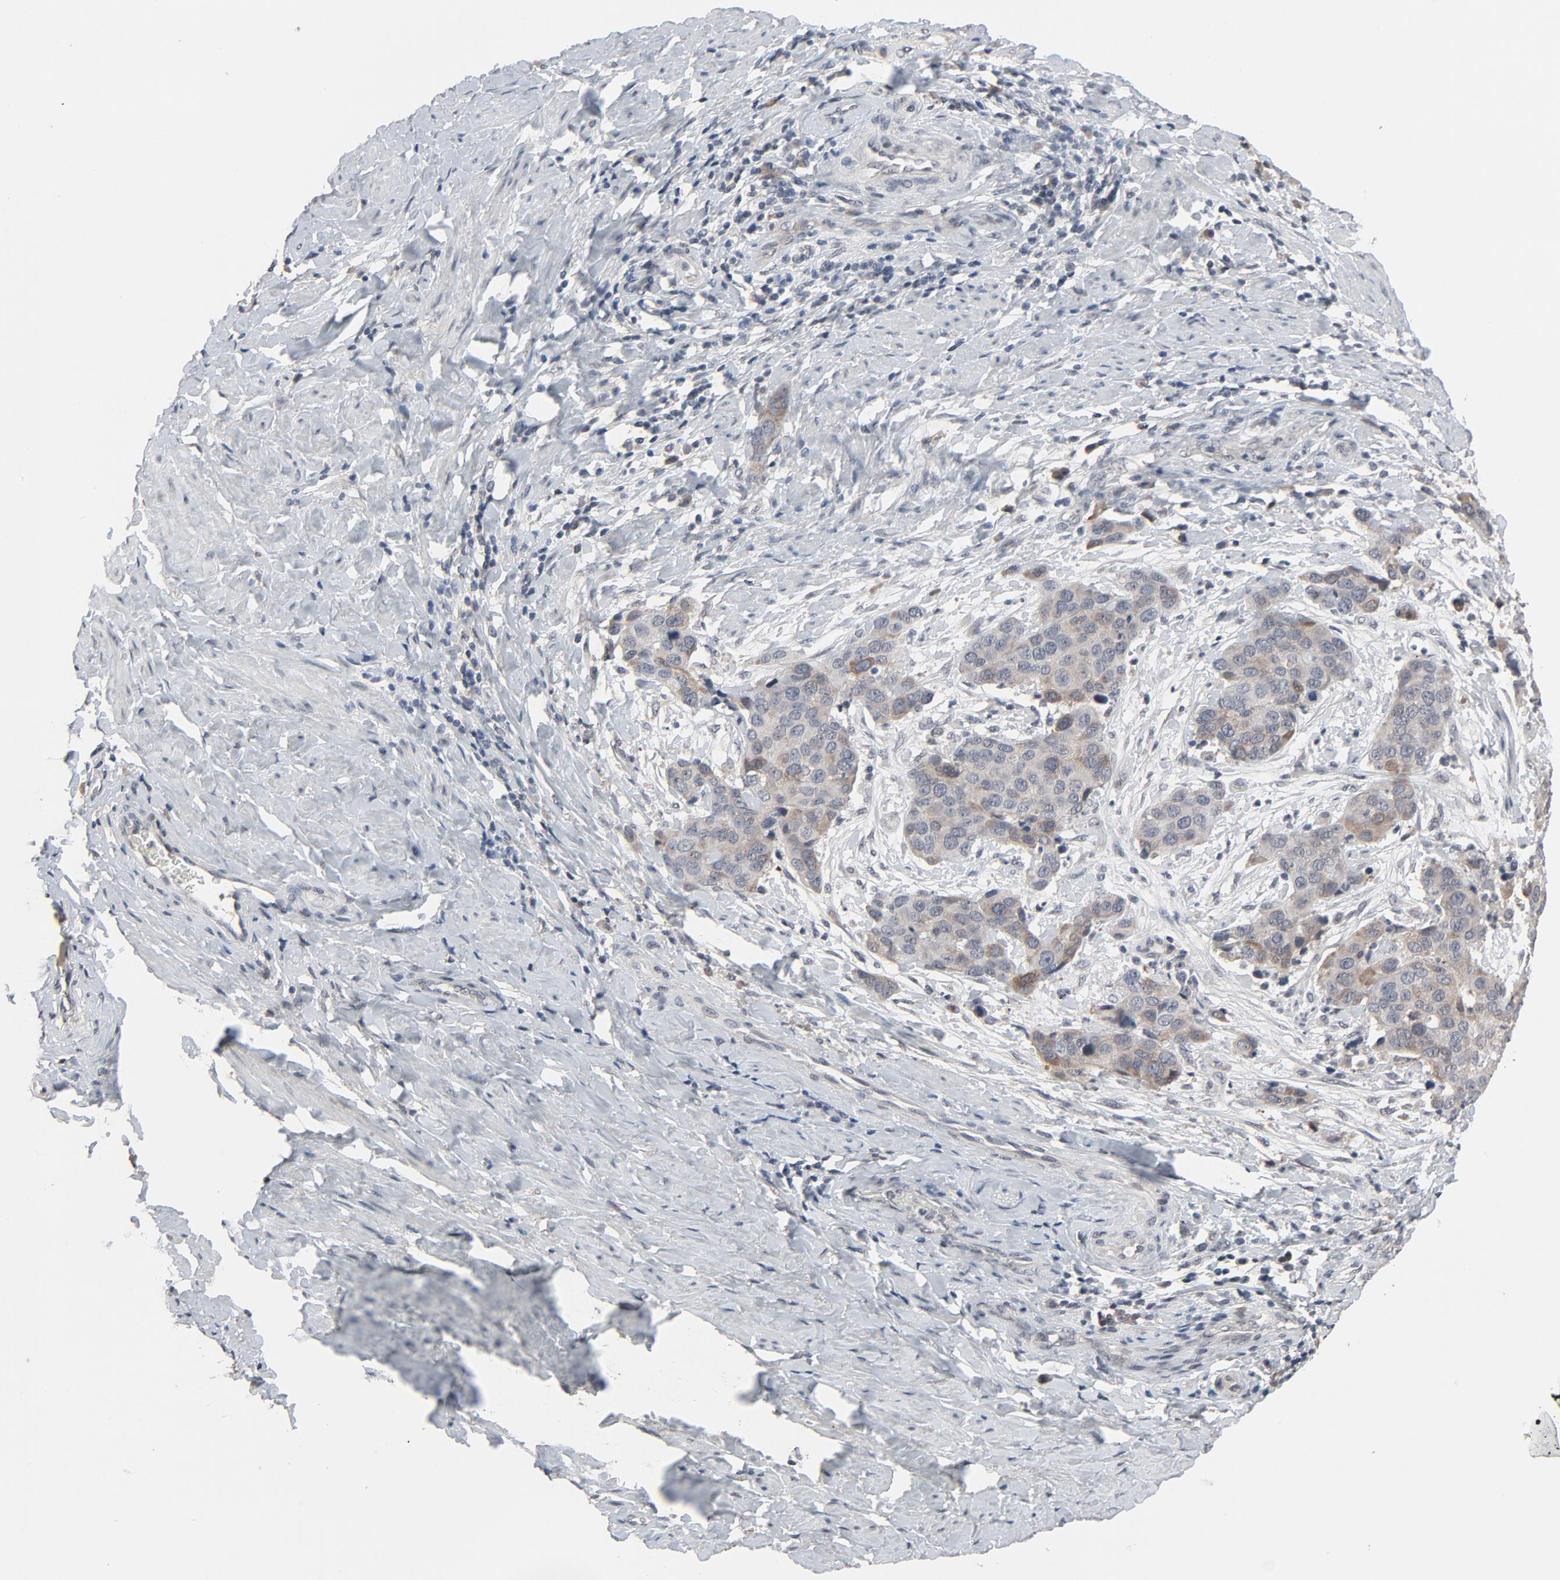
{"staining": {"intensity": "weak", "quantity": ">75%", "location": "cytoplasmic/membranous"}, "tissue": "cervical cancer", "cell_type": "Tumor cells", "image_type": "cancer", "snomed": [{"axis": "morphology", "description": "Squamous cell carcinoma, NOS"}, {"axis": "topography", "description": "Cervix"}], "caption": "Protein expression by IHC reveals weak cytoplasmic/membranous staining in approximately >75% of tumor cells in squamous cell carcinoma (cervical). The staining was performed using DAB, with brown indicating positive protein expression. Nuclei are stained blue with hematoxylin.", "gene": "MT3", "patient": {"sex": "female", "age": 54}}